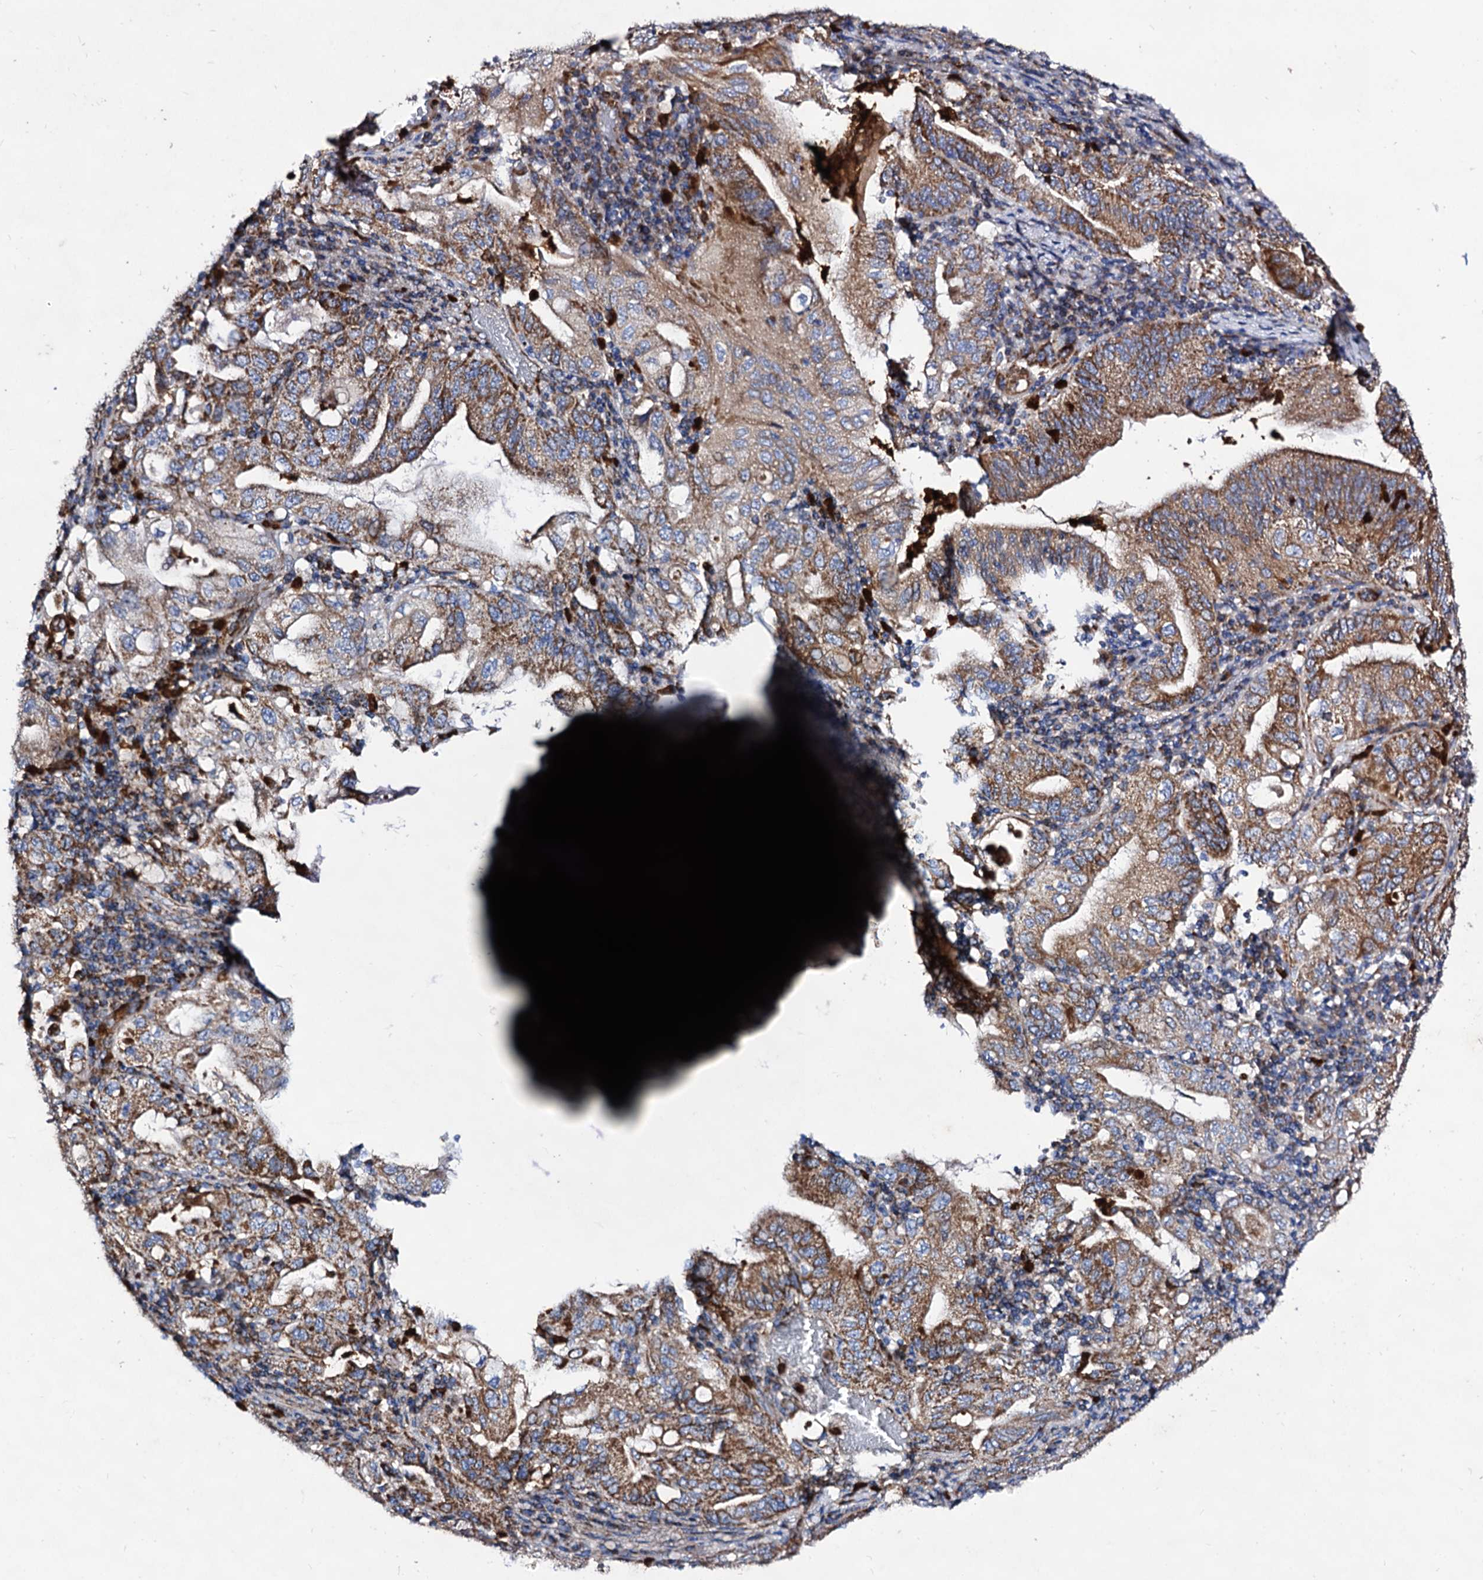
{"staining": {"intensity": "moderate", "quantity": ">75%", "location": "cytoplasmic/membranous"}, "tissue": "stomach cancer", "cell_type": "Tumor cells", "image_type": "cancer", "snomed": [{"axis": "morphology", "description": "Normal tissue, NOS"}, {"axis": "morphology", "description": "Adenocarcinoma, NOS"}, {"axis": "topography", "description": "Esophagus"}, {"axis": "topography", "description": "Stomach, upper"}, {"axis": "topography", "description": "Peripheral nerve tissue"}], "caption": "Moderate cytoplasmic/membranous expression for a protein is identified in approximately >75% of tumor cells of adenocarcinoma (stomach) using immunohistochemistry (IHC).", "gene": "ACAD9", "patient": {"sex": "male", "age": 62}}